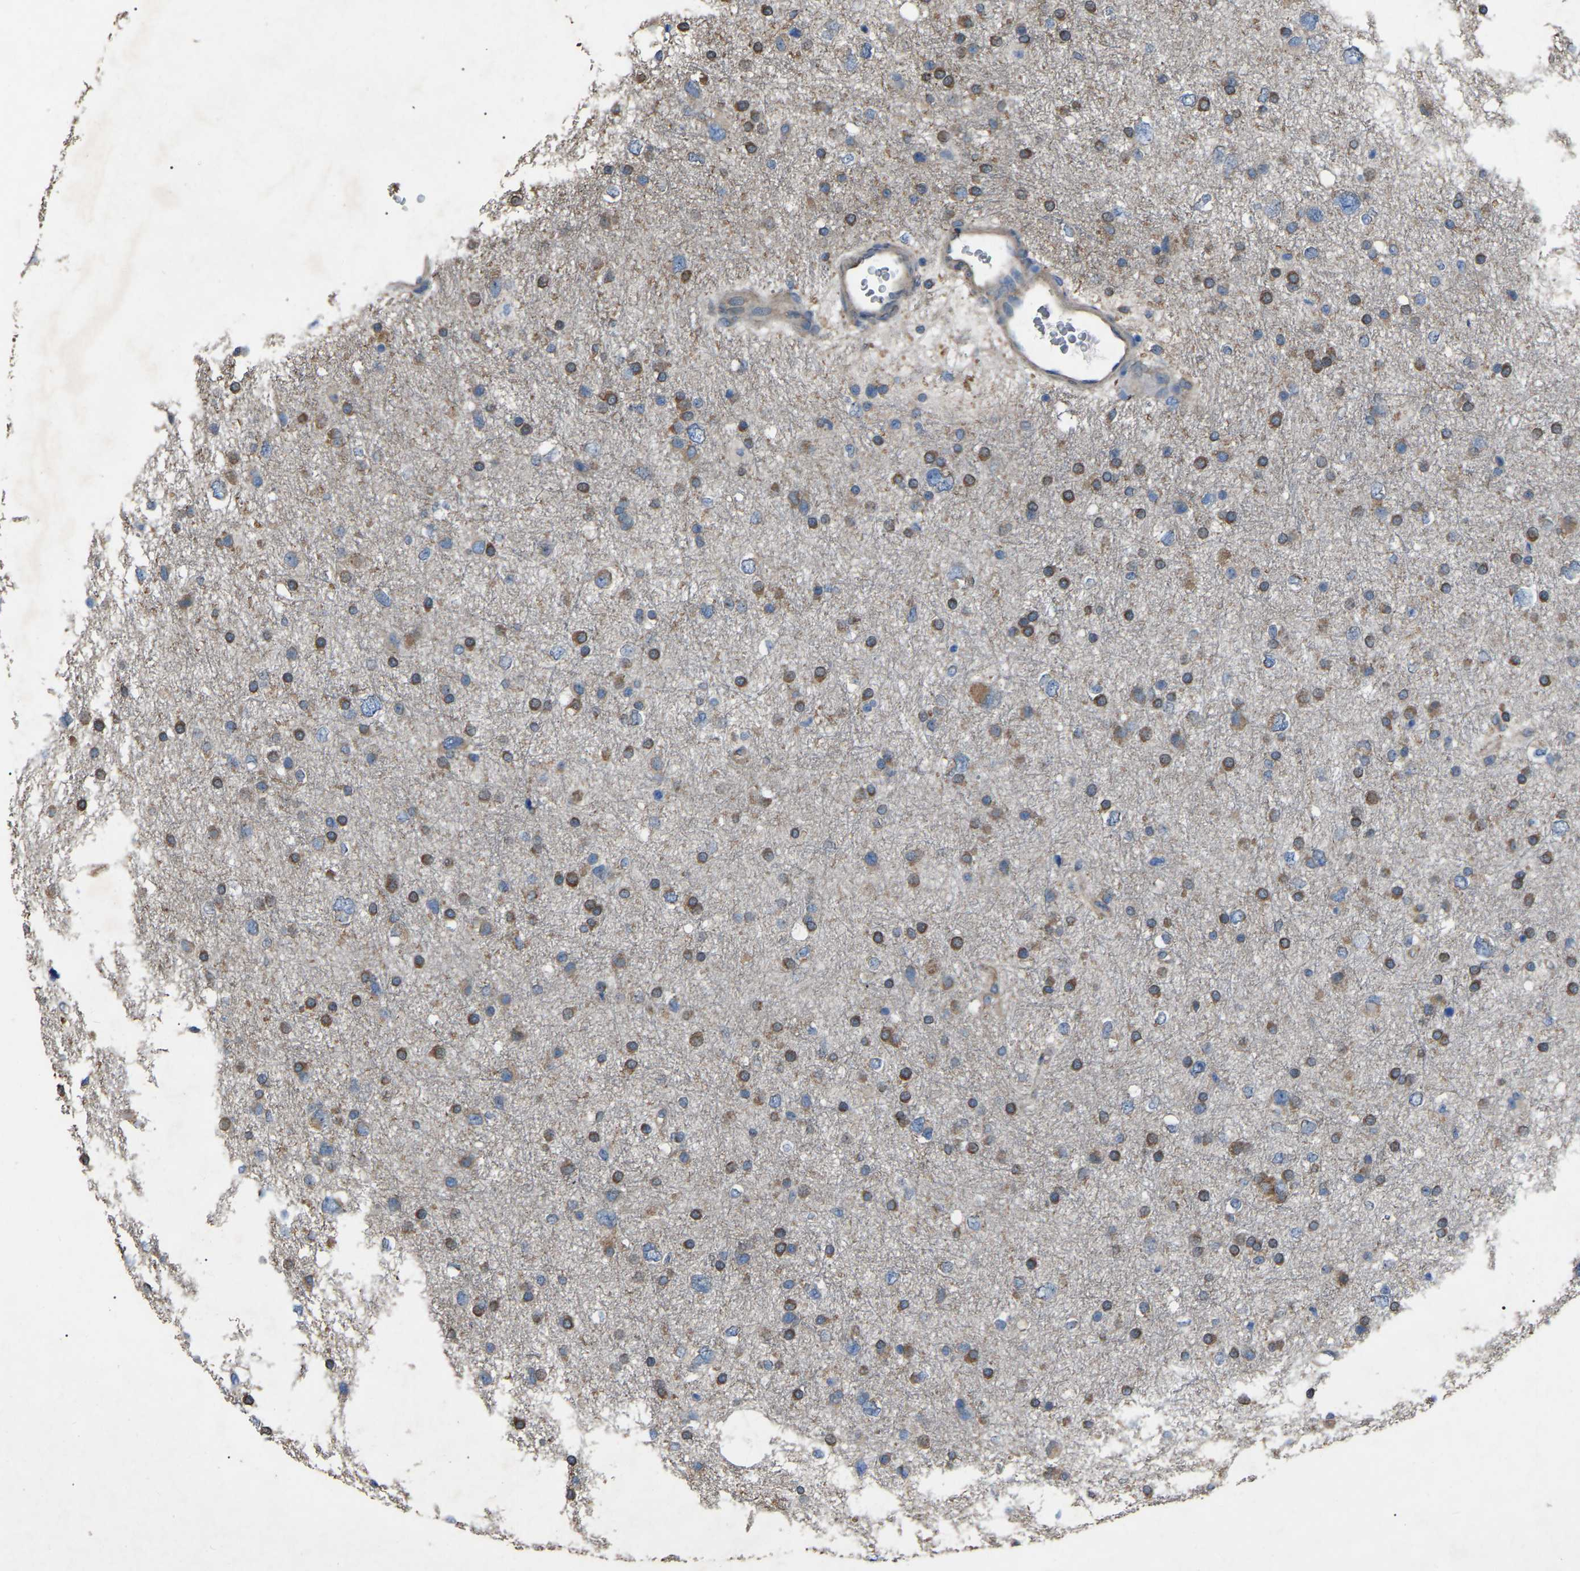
{"staining": {"intensity": "moderate", "quantity": ">75%", "location": "cytoplasmic/membranous"}, "tissue": "glioma", "cell_type": "Tumor cells", "image_type": "cancer", "snomed": [{"axis": "morphology", "description": "Glioma, malignant, Low grade"}, {"axis": "topography", "description": "Brain"}], "caption": "This is a micrograph of immunohistochemistry staining of glioma, which shows moderate expression in the cytoplasmic/membranous of tumor cells.", "gene": "AIMP1", "patient": {"sex": "female", "age": 37}}